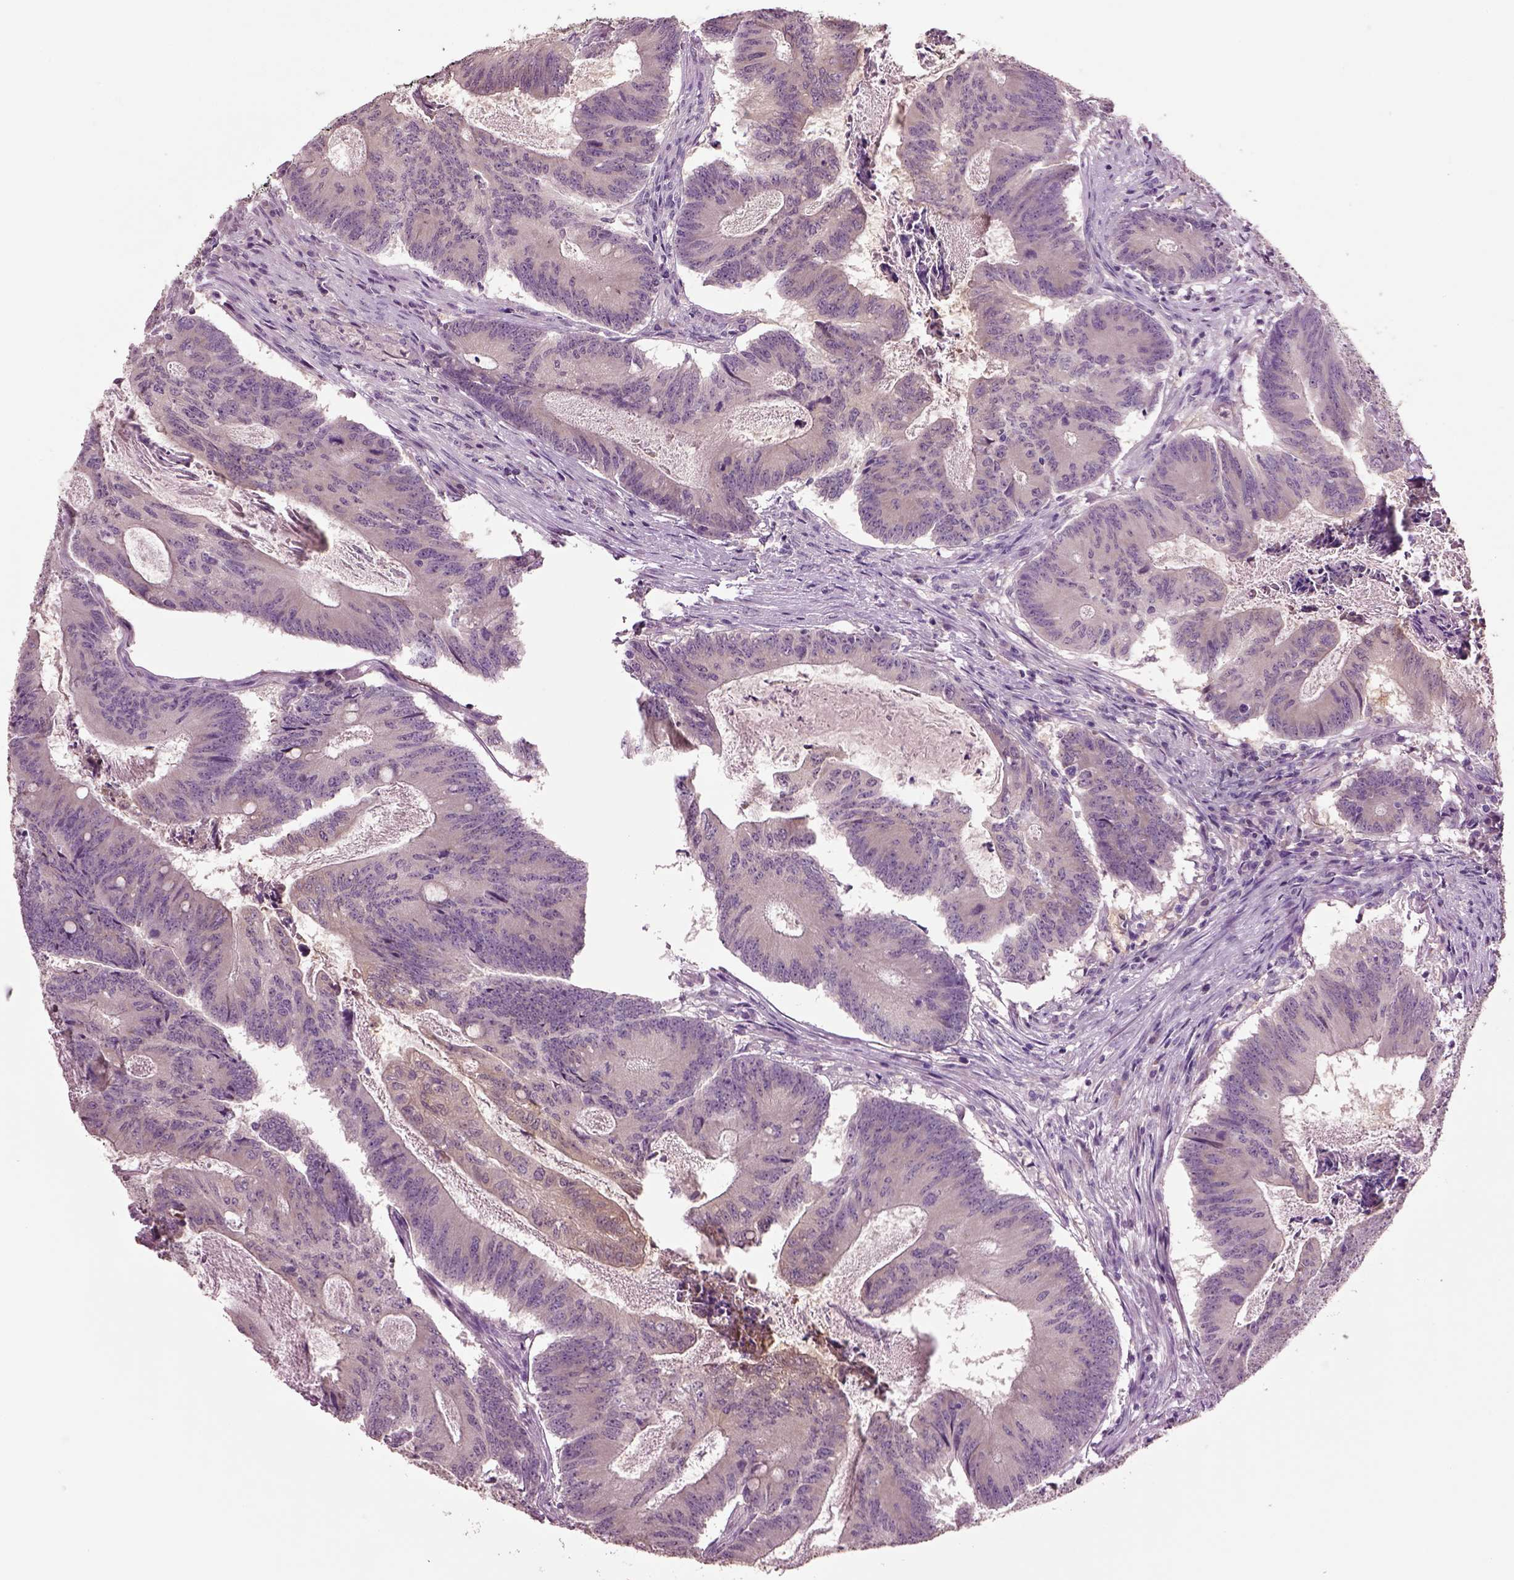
{"staining": {"intensity": "negative", "quantity": "none", "location": "none"}, "tissue": "colorectal cancer", "cell_type": "Tumor cells", "image_type": "cancer", "snomed": [{"axis": "morphology", "description": "Adenocarcinoma, NOS"}, {"axis": "topography", "description": "Colon"}], "caption": "IHC image of neoplastic tissue: human colorectal adenocarcinoma stained with DAB exhibits no significant protein staining in tumor cells.", "gene": "CLPSL1", "patient": {"sex": "female", "age": 70}}